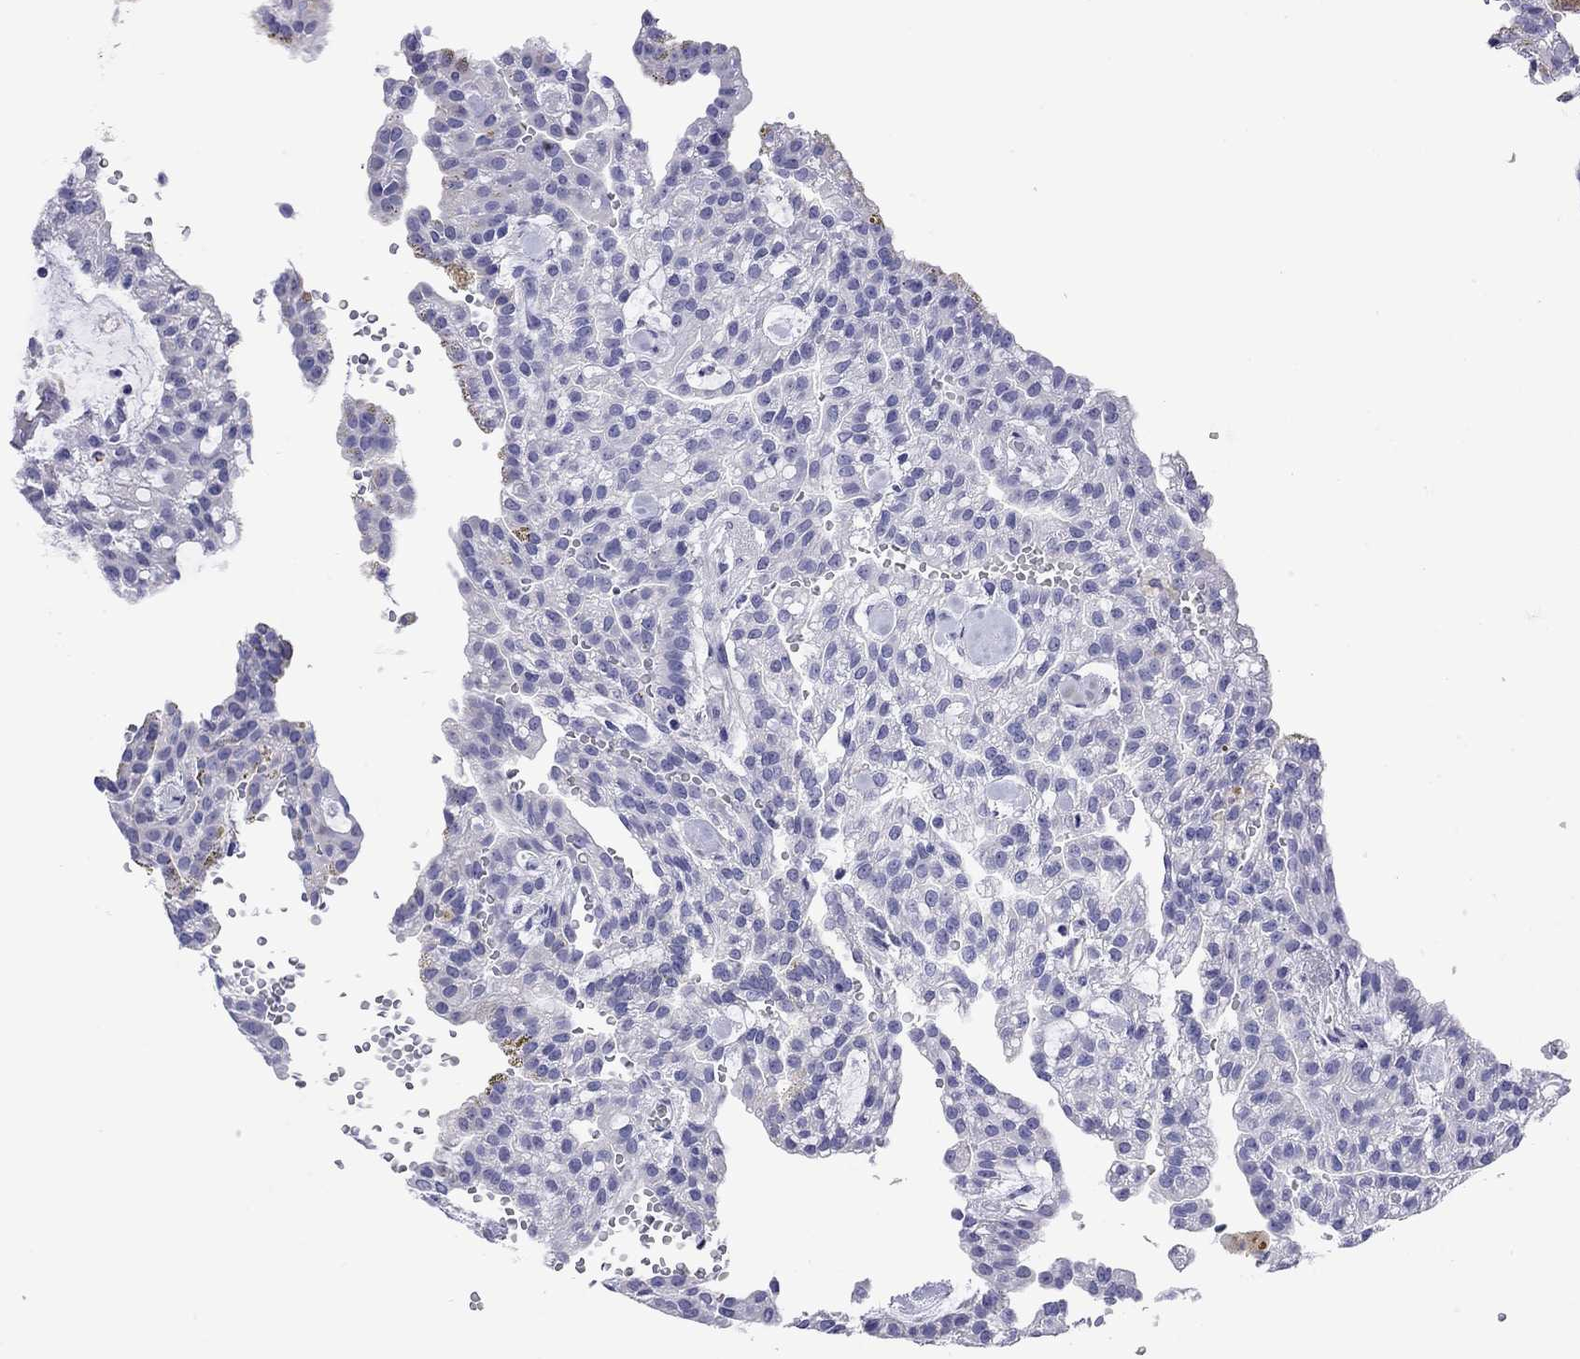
{"staining": {"intensity": "negative", "quantity": "none", "location": "none"}, "tissue": "renal cancer", "cell_type": "Tumor cells", "image_type": "cancer", "snomed": [{"axis": "morphology", "description": "Adenocarcinoma, NOS"}, {"axis": "topography", "description": "Kidney"}], "caption": "The micrograph shows no staining of tumor cells in renal cancer.", "gene": "KIAA2012", "patient": {"sex": "male", "age": 63}}